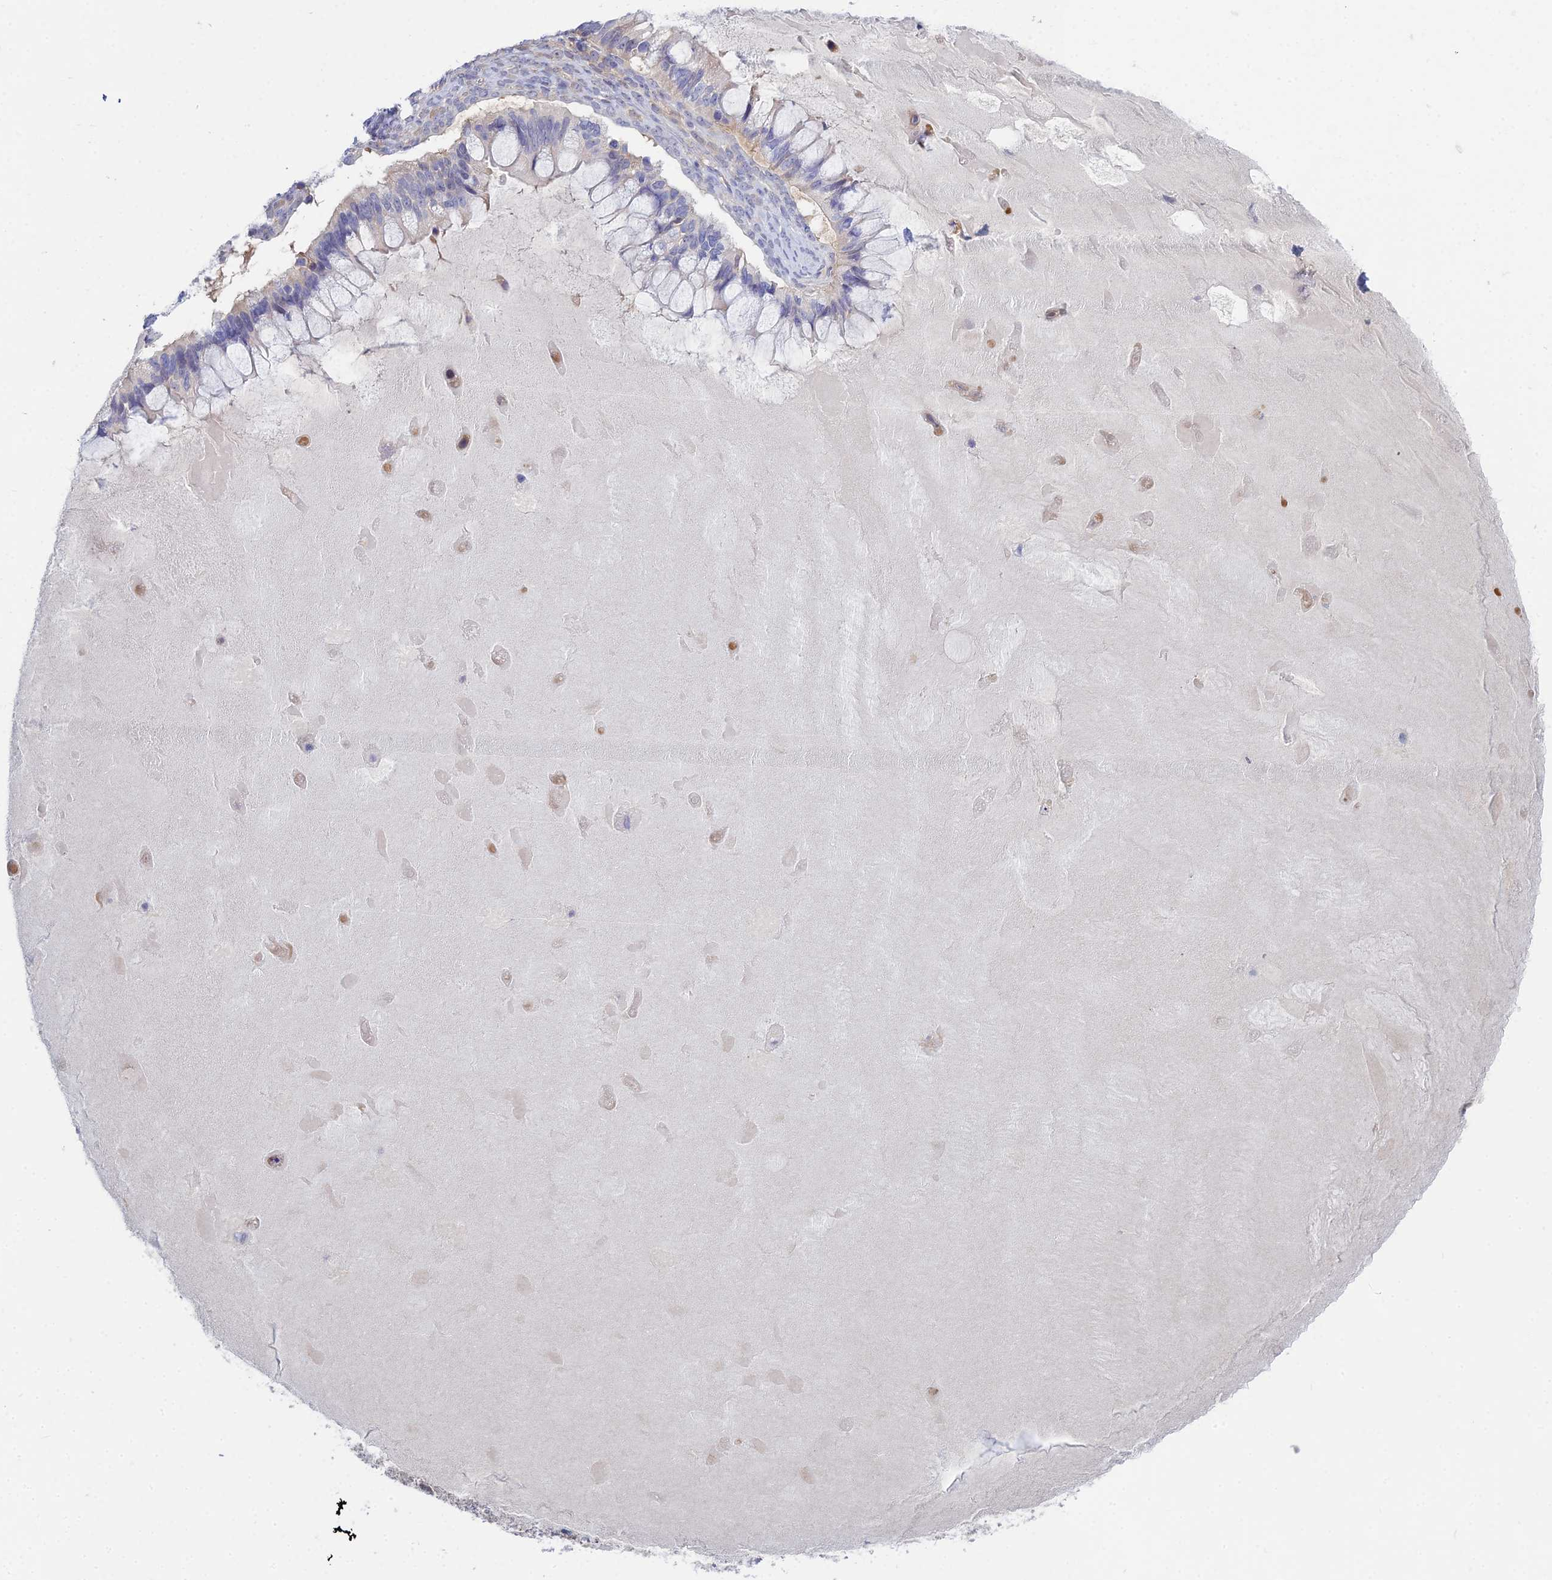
{"staining": {"intensity": "negative", "quantity": "none", "location": "none"}, "tissue": "ovarian cancer", "cell_type": "Tumor cells", "image_type": "cancer", "snomed": [{"axis": "morphology", "description": "Cystadenocarcinoma, mucinous, NOS"}, {"axis": "topography", "description": "Ovary"}], "caption": "The image exhibits no significant positivity in tumor cells of ovarian cancer (mucinous cystadenocarcinoma).", "gene": "DNAH14", "patient": {"sex": "female", "age": 61}}